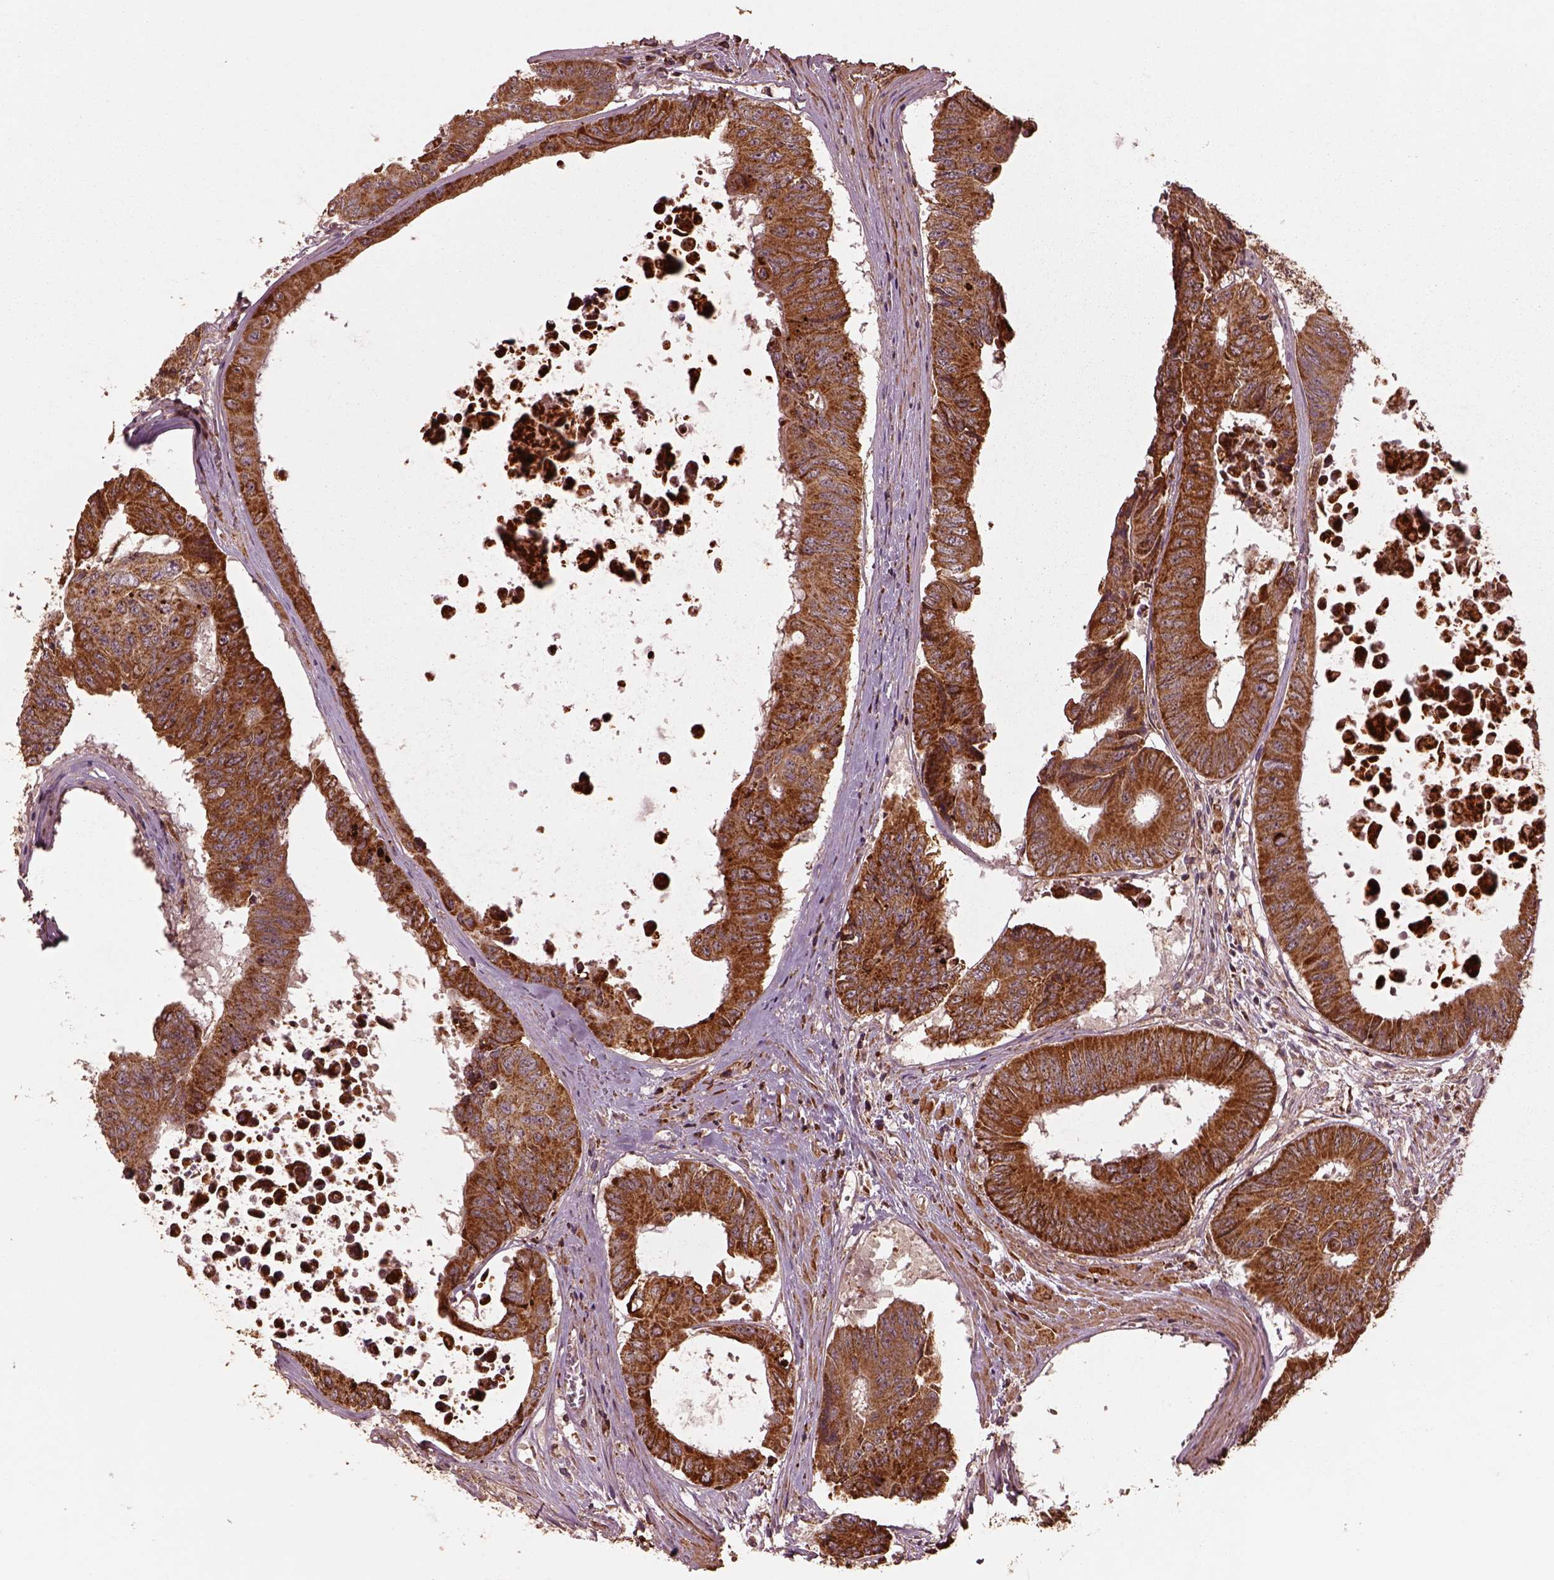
{"staining": {"intensity": "strong", "quantity": ">75%", "location": "cytoplasmic/membranous"}, "tissue": "colorectal cancer", "cell_type": "Tumor cells", "image_type": "cancer", "snomed": [{"axis": "morphology", "description": "Adenocarcinoma, NOS"}, {"axis": "topography", "description": "Rectum"}], "caption": "Immunohistochemistry (IHC) photomicrograph of neoplastic tissue: colorectal adenocarcinoma stained using immunohistochemistry (IHC) reveals high levels of strong protein expression localized specifically in the cytoplasmic/membranous of tumor cells, appearing as a cytoplasmic/membranous brown color.", "gene": "SEL1L3", "patient": {"sex": "male", "age": 59}}